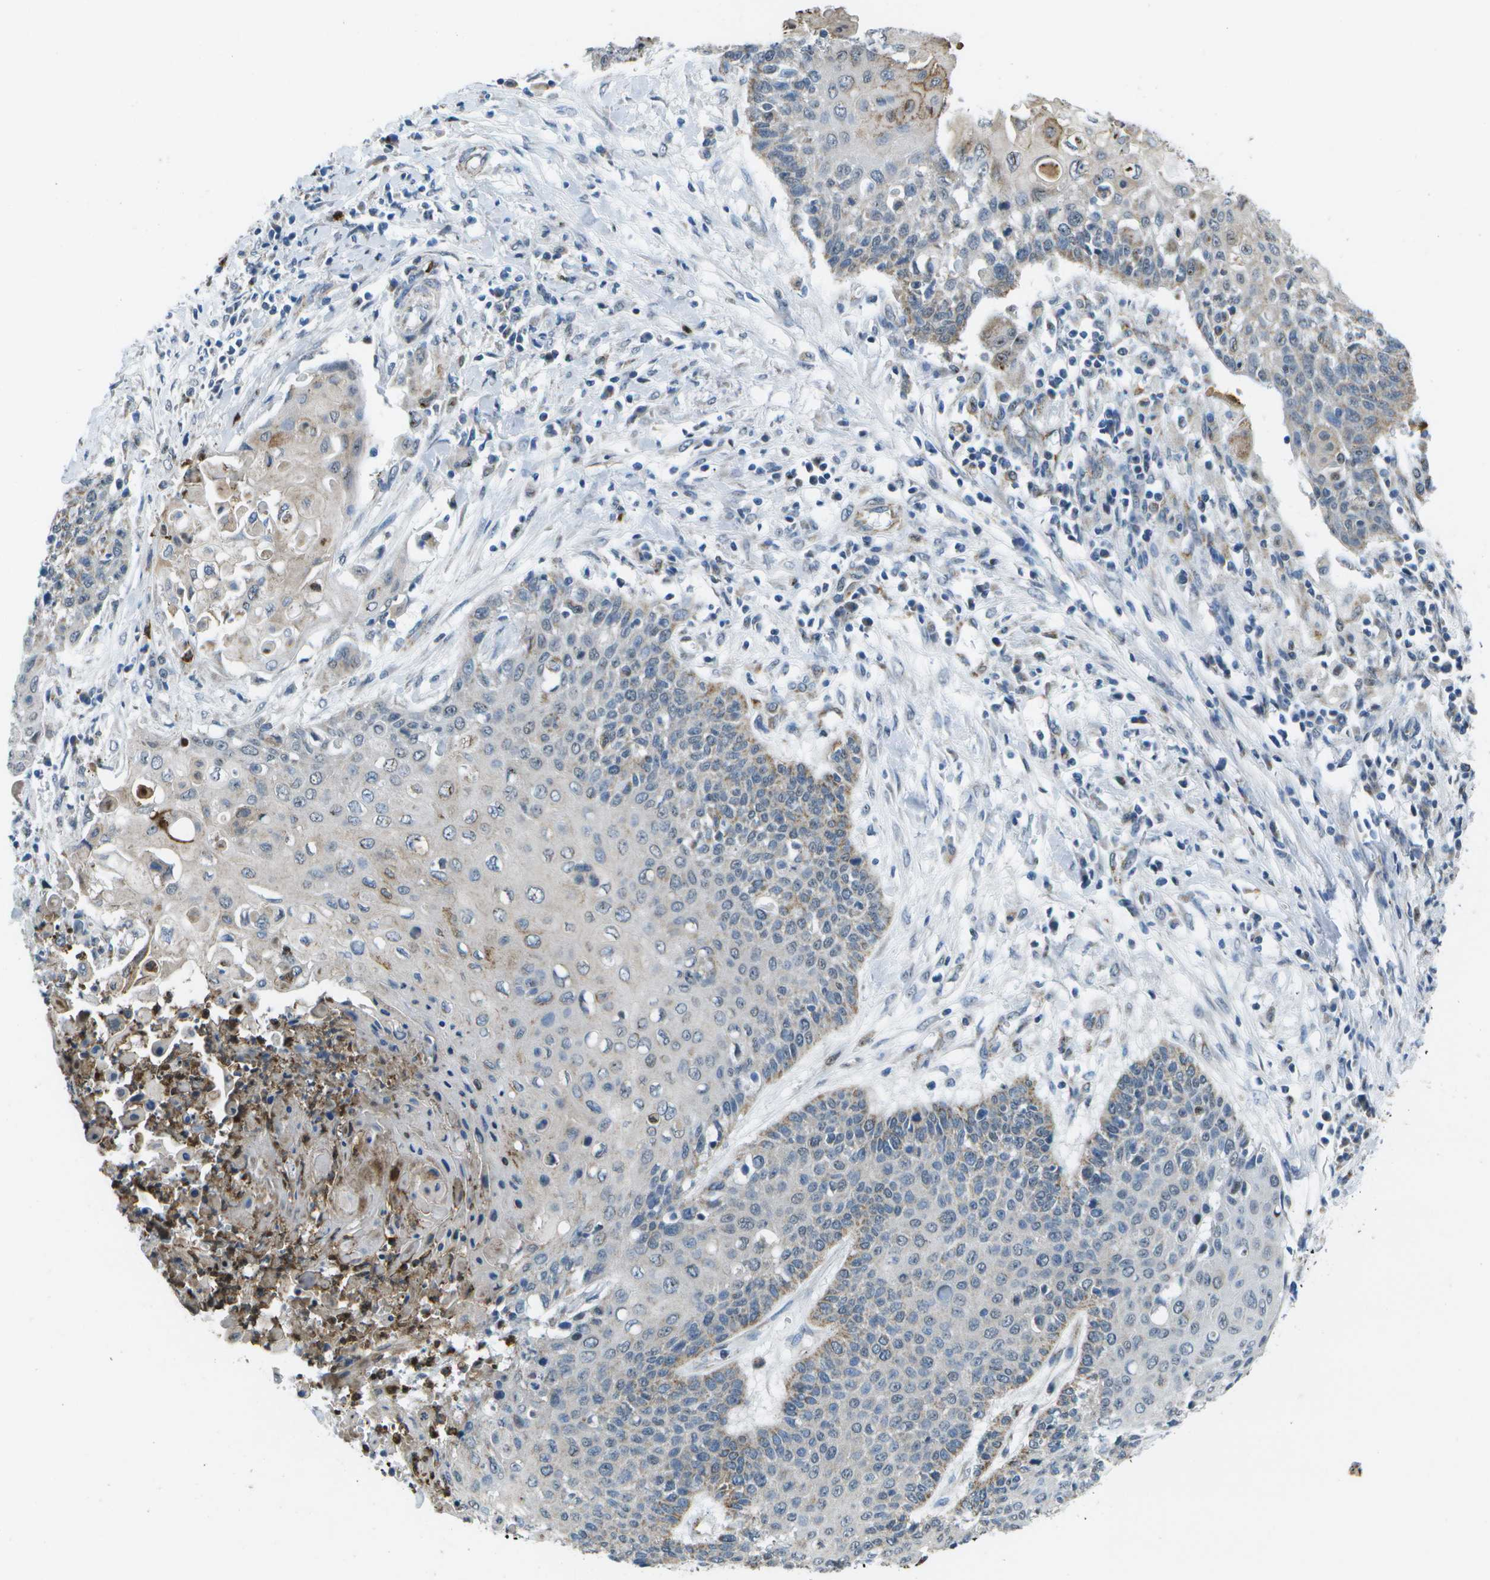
{"staining": {"intensity": "weak", "quantity": "<25%", "location": "cytoplasmic/membranous"}, "tissue": "cervical cancer", "cell_type": "Tumor cells", "image_type": "cancer", "snomed": [{"axis": "morphology", "description": "Squamous cell carcinoma, NOS"}, {"axis": "topography", "description": "Cervix"}], "caption": "High power microscopy image of an IHC photomicrograph of squamous cell carcinoma (cervical), revealing no significant positivity in tumor cells. (DAB (3,3'-diaminobenzidine) immunohistochemistry (IHC) visualized using brightfield microscopy, high magnification).", "gene": "GALNT15", "patient": {"sex": "female", "age": 39}}